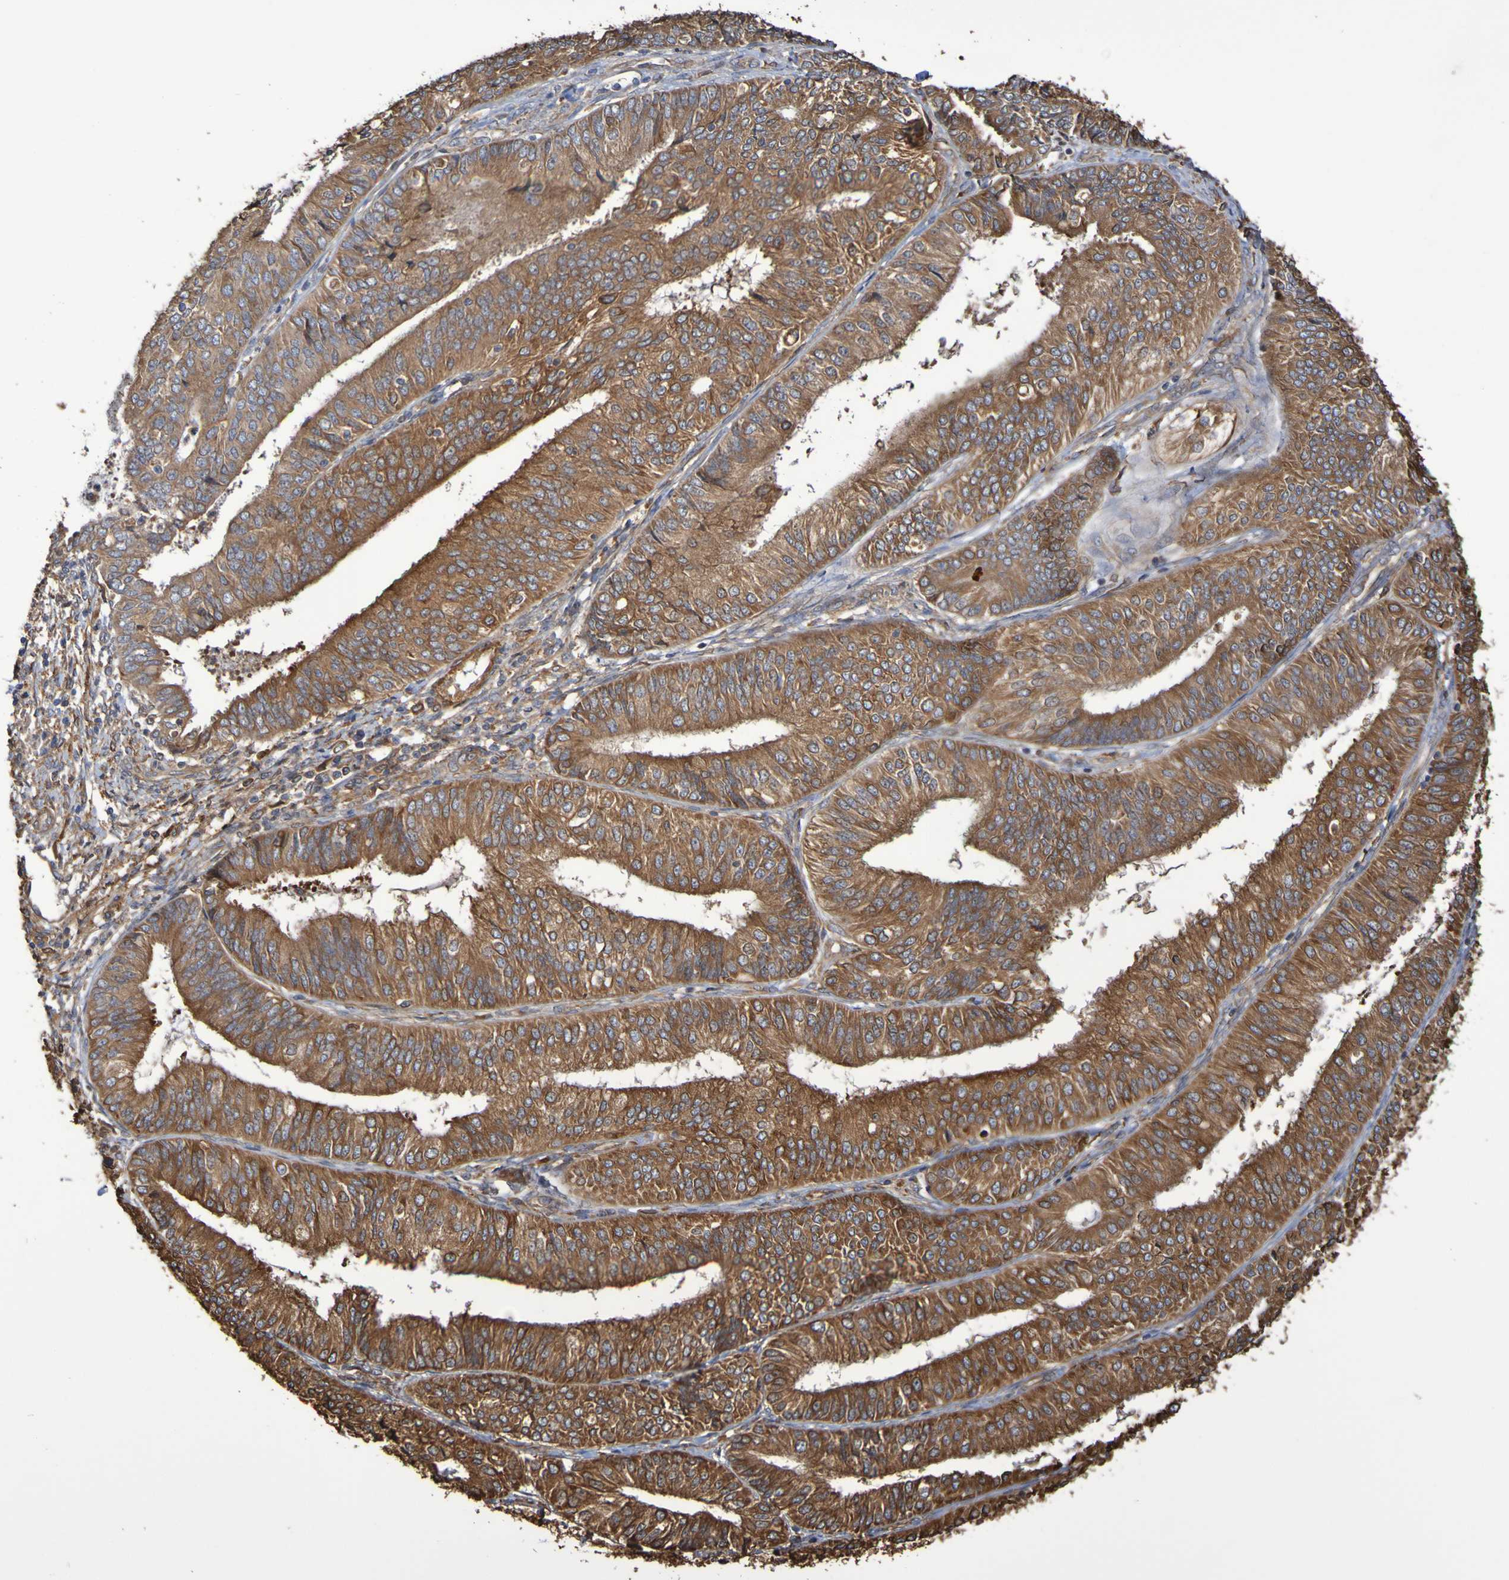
{"staining": {"intensity": "moderate", "quantity": ">75%", "location": "cytoplasmic/membranous"}, "tissue": "endometrial cancer", "cell_type": "Tumor cells", "image_type": "cancer", "snomed": [{"axis": "morphology", "description": "Adenocarcinoma, NOS"}, {"axis": "topography", "description": "Endometrium"}], "caption": "DAB immunohistochemical staining of endometrial cancer (adenocarcinoma) reveals moderate cytoplasmic/membranous protein staining in about >75% of tumor cells.", "gene": "RAB11A", "patient": {"sex": "female", "age": 58}}